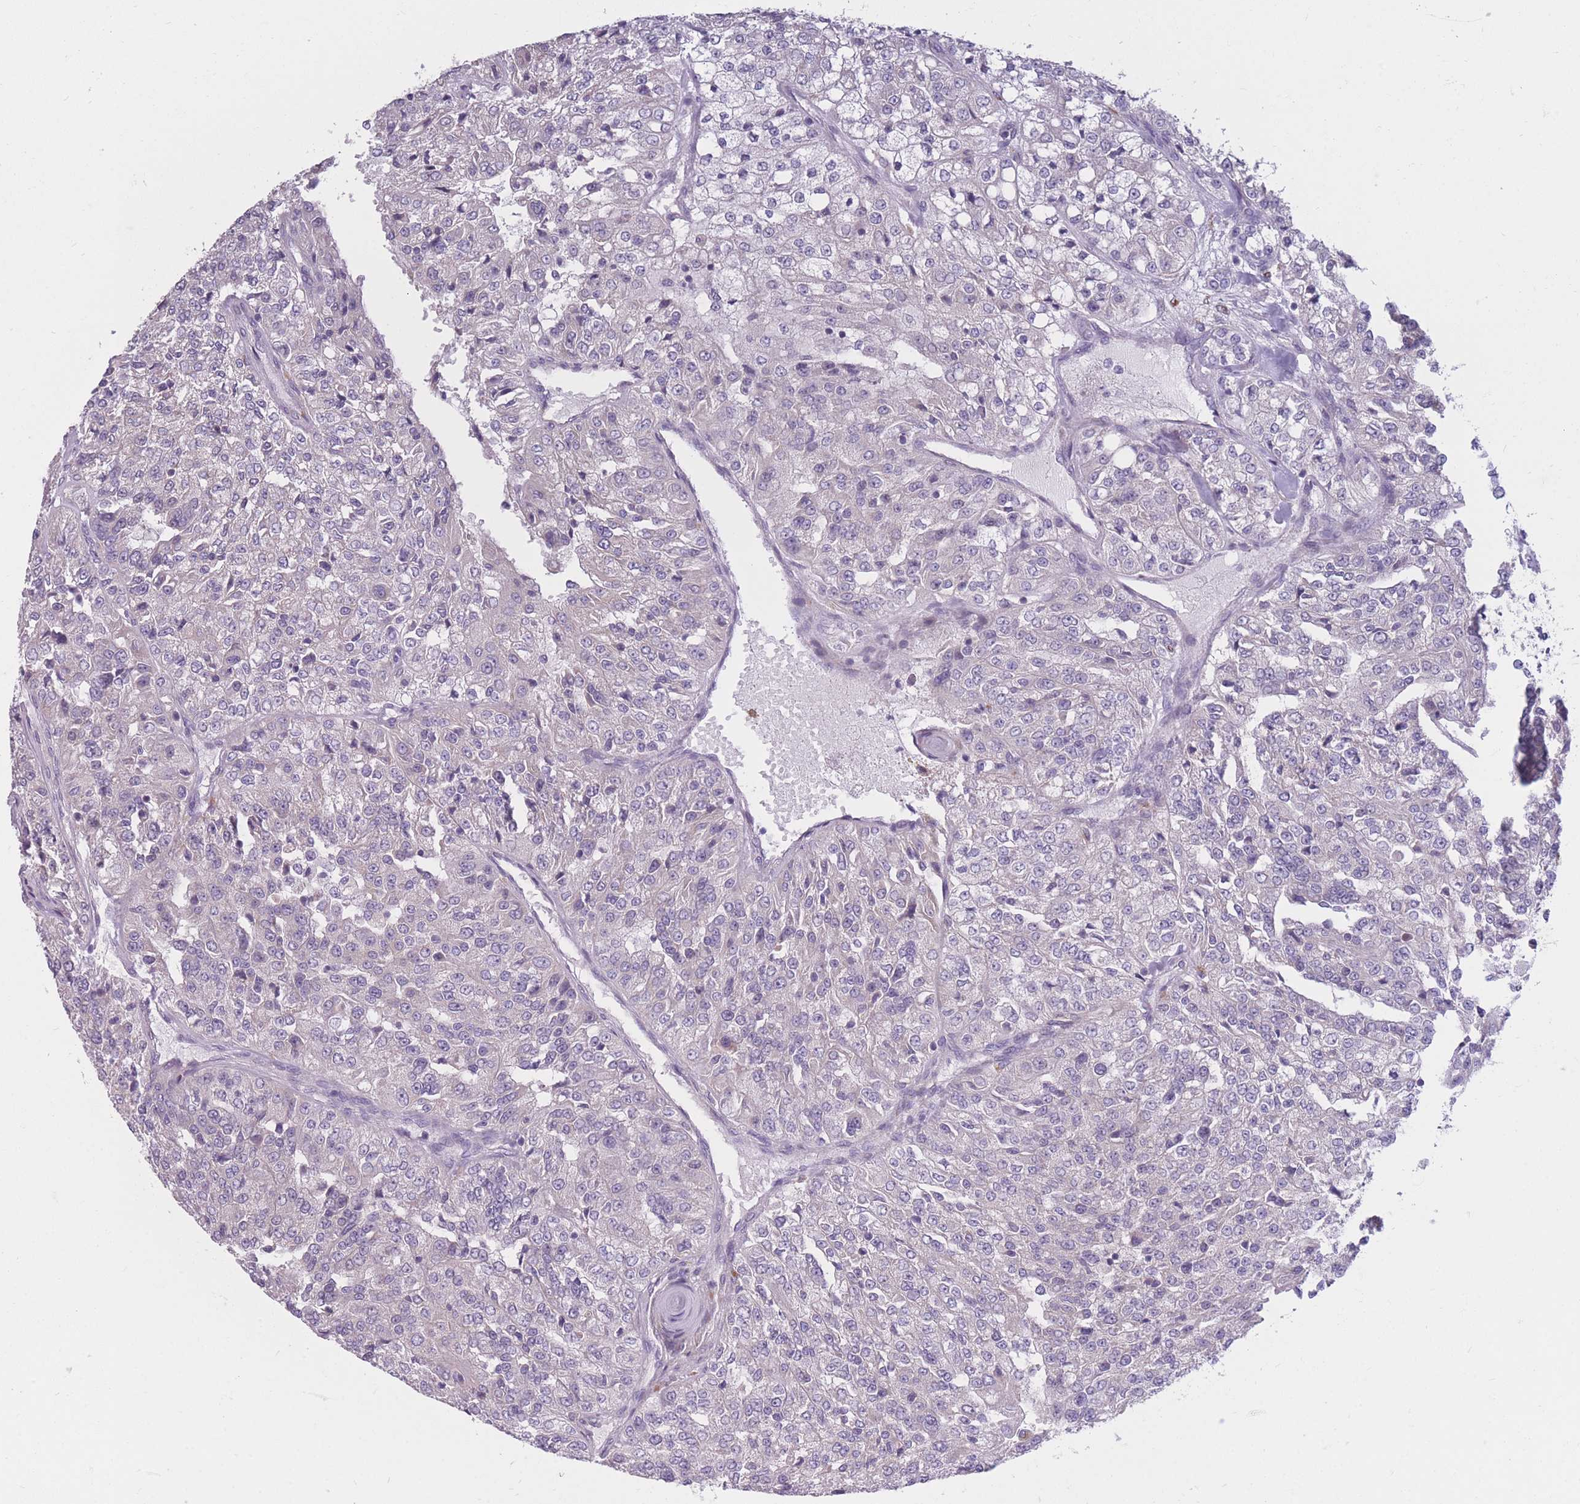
{"staining": {"intensity": "negative", "quantity": "none", "location": "none"}, "tissue": "renal cancer", "cell_type": "Tumor cells", "image_type": "cancer", "snomed": [{"axis": "morphology", "description": "Adenocarcinoma, NOS"}, {"axis": "topography", "description": "Kidney"}], "caption": "Human adenocarcinoma (renal) stained for a protein using immunohistochemistry (IHC) displays no expression in tumor cells.", "gene": "CCNQ", "patient": {"sex": "female", "age": 63}}